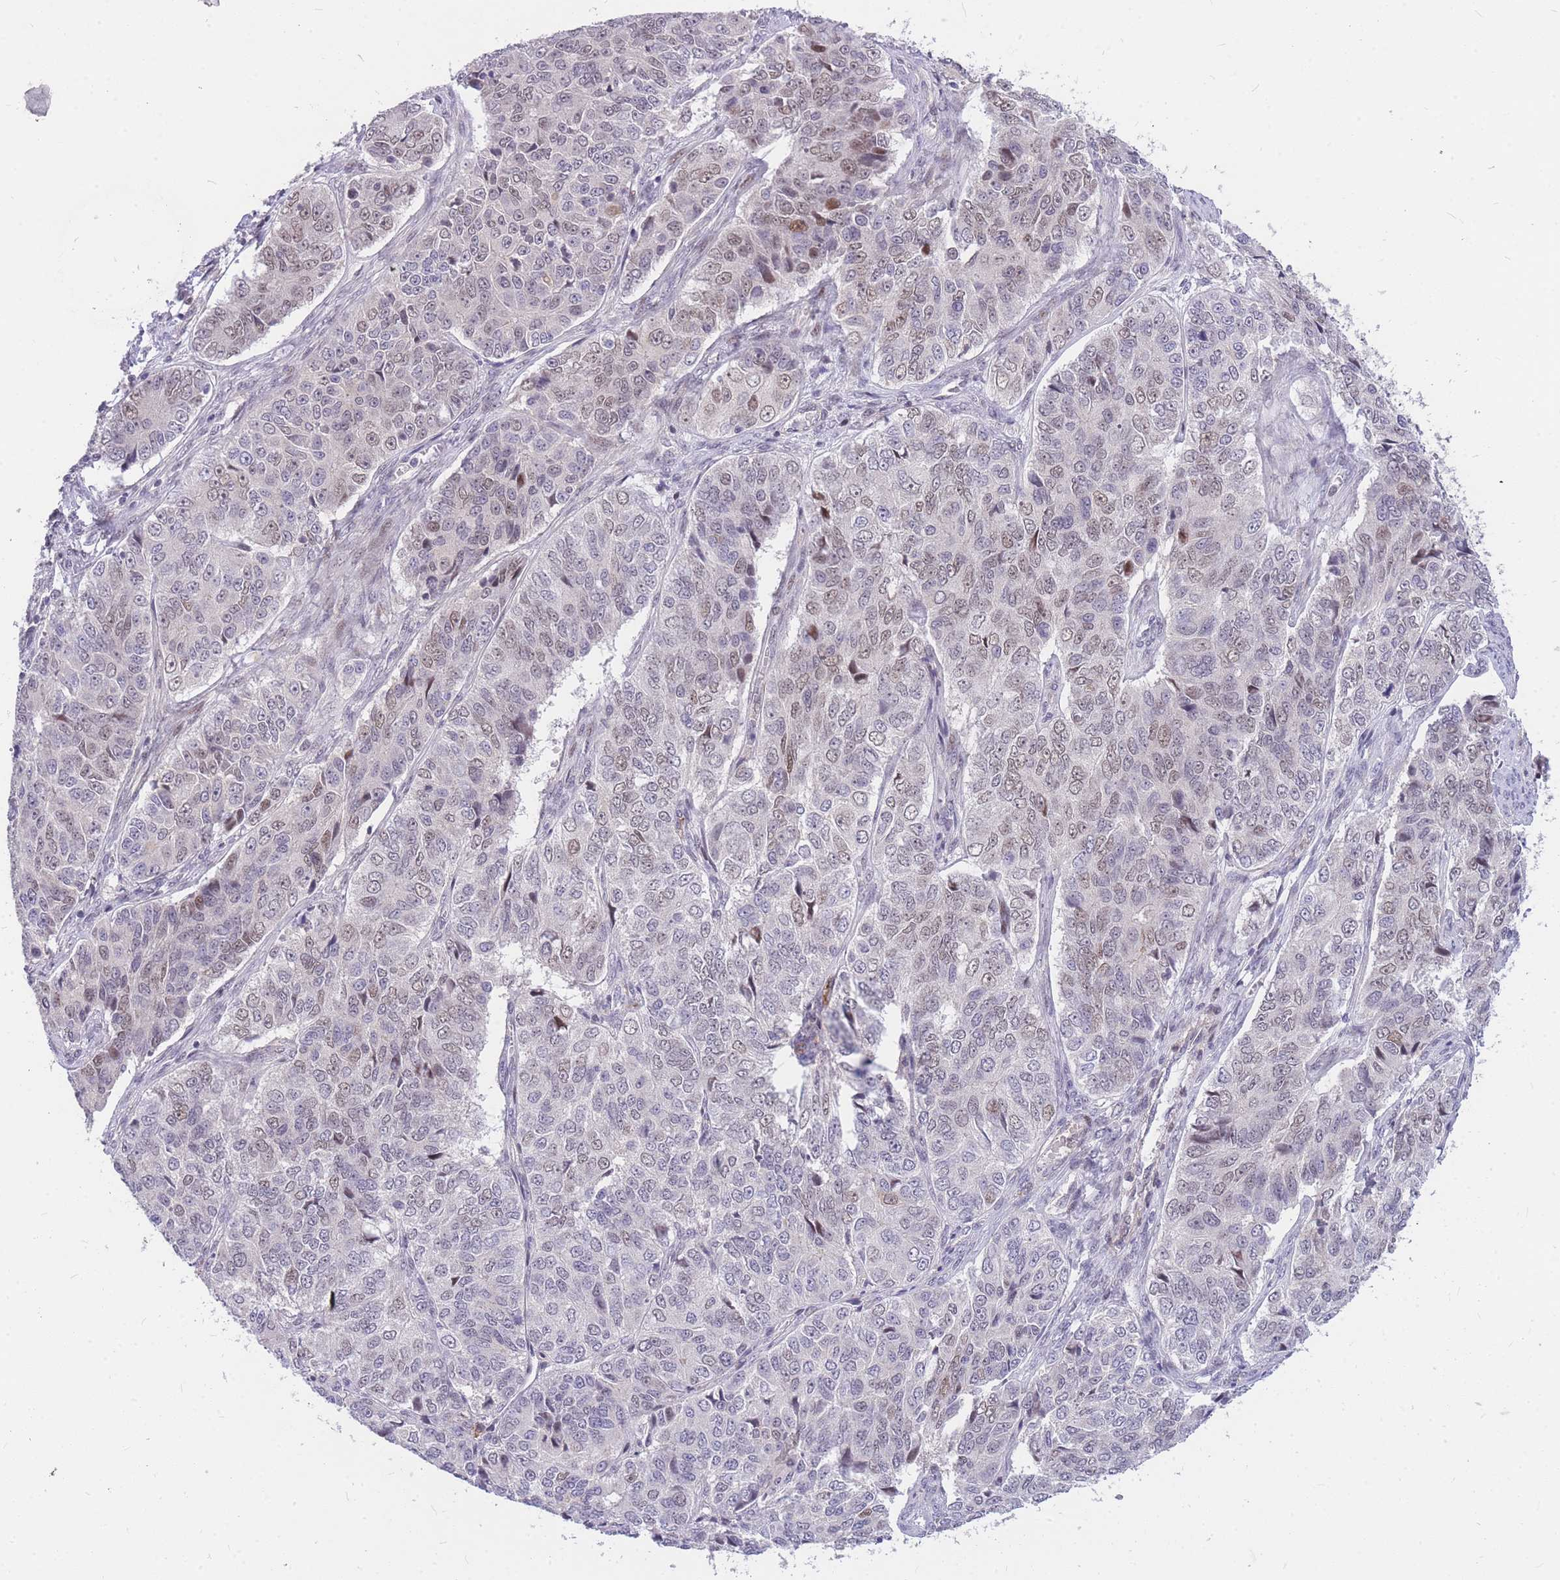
{"staining": {"intensity": "moderate", "quantity": "<25%", "location": "nuclear"}, "tissue": "ovarian cancer", "cell_type": "Tumor cells", "image_type": "cancer", "snomed": [{"axis": "morphology", "description": "Carcinoma, endometroid"}, {"axis": "topography", "description": "Ovary"}], "caption": "IHC photomicrograph of neoplastic tissue: ovarian endometroid carcinoma stained using immunohistochemistry (IHC) exhibits low levels of moderate protein expression localized specifically in the nuclear of tumor cells, appearing as a nuclear brown color.", "gene": "TLE2", "patient": {"sex": "female", "age": 51}}